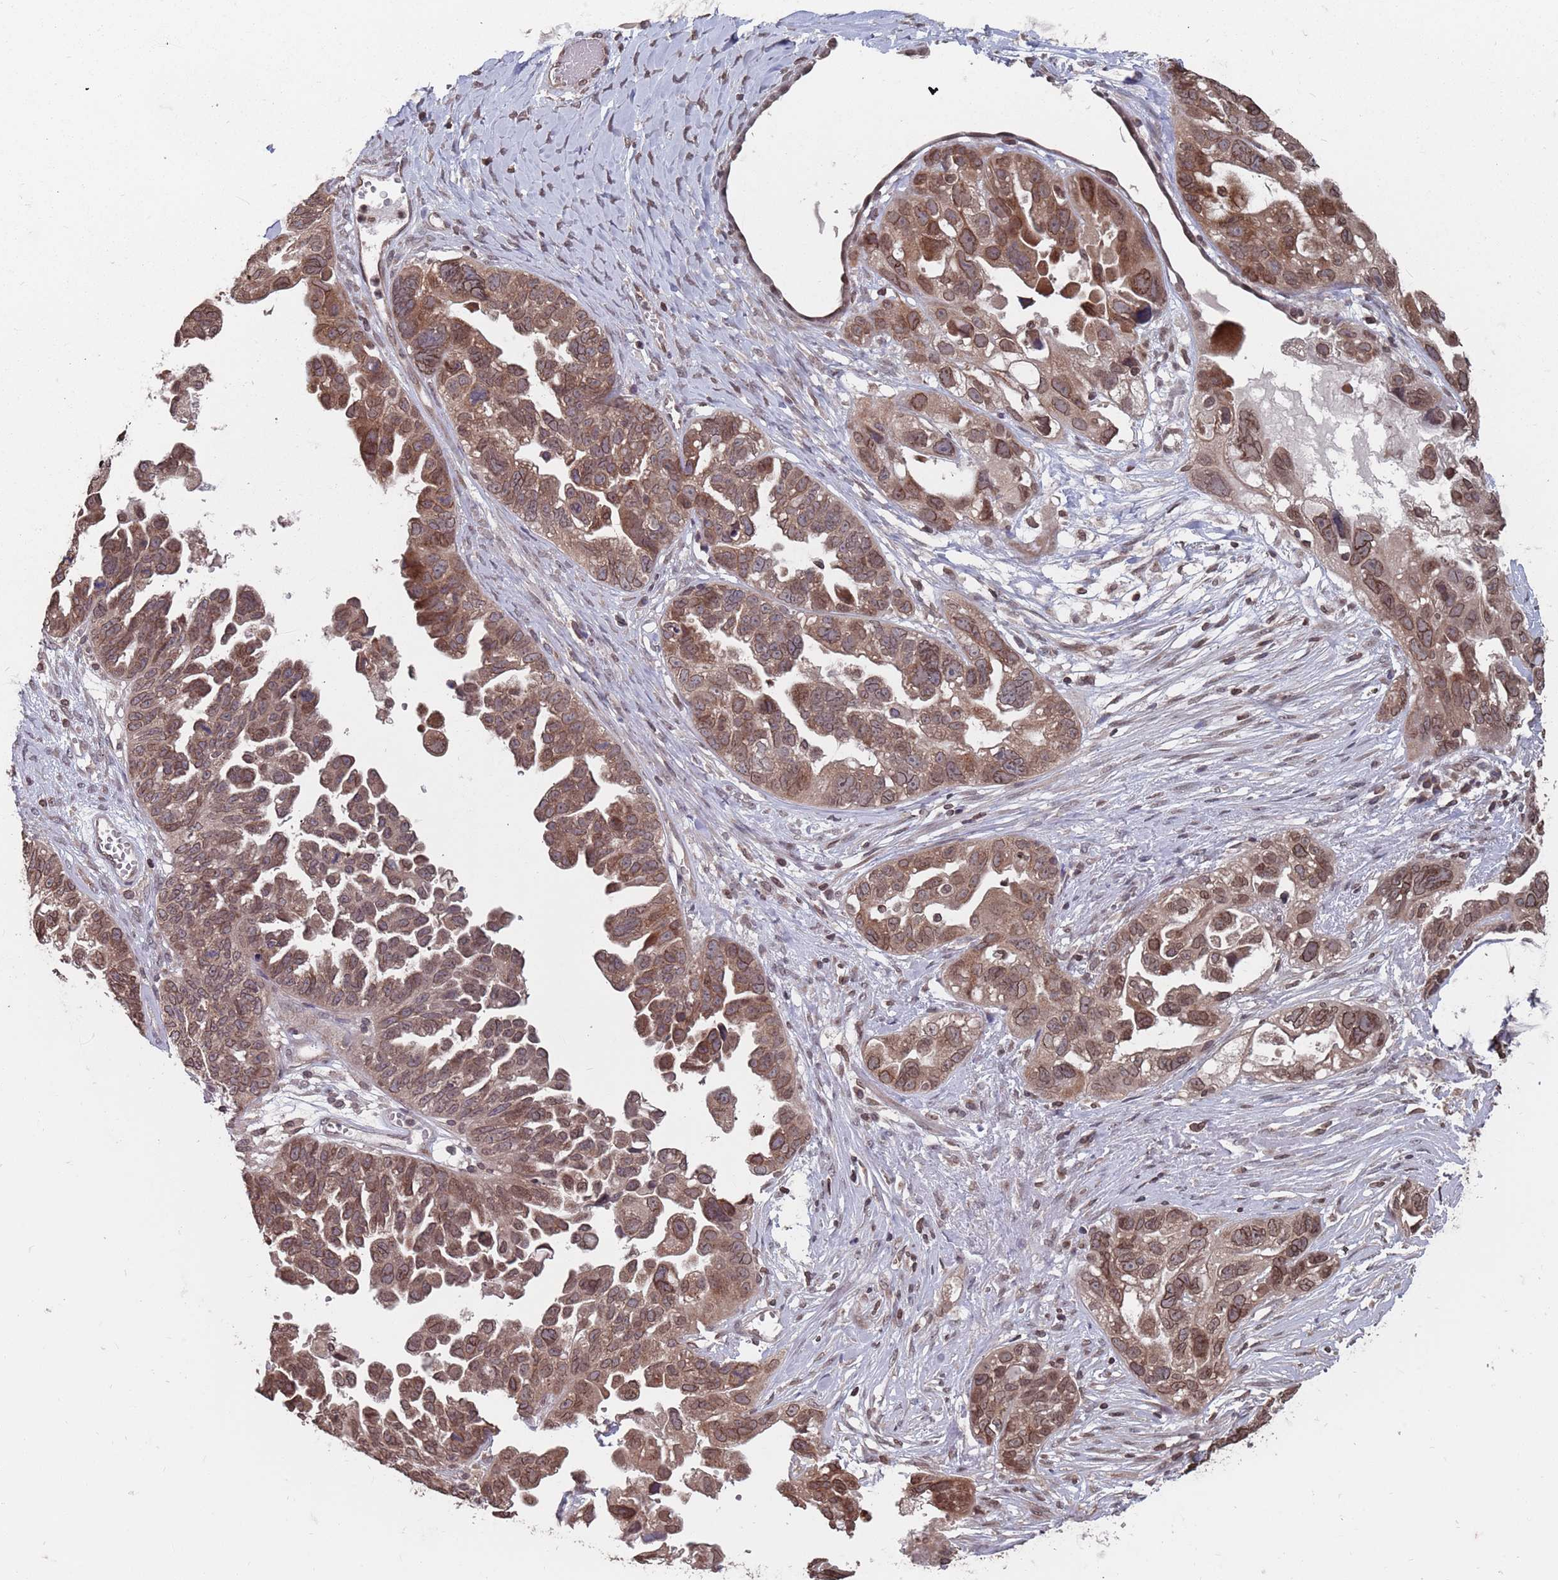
{"staining": {"intensity": "moderate", "quantity": ">75%", "location": "cytoplasmic/membranous,nuclear"}, "tissue": "ovarian cancer", "cell_type": "Tumor cells", "image_type": "cancer", "snomed": [{"axis": "morphology", "description": "Cystadenocarcinoma, serous, NOS"}, {"axis": "topography", "description": "Ovary"}], "caption": "Protein analysis of ovarian serous cystadenocarcinoma tissue demonstrates moderate cytoplasmic/membranous and nuclear staining in approximately >75% of tumor cells.", "gene": "SDHAF3", "patient": {"sex": "female", "age": 79}}